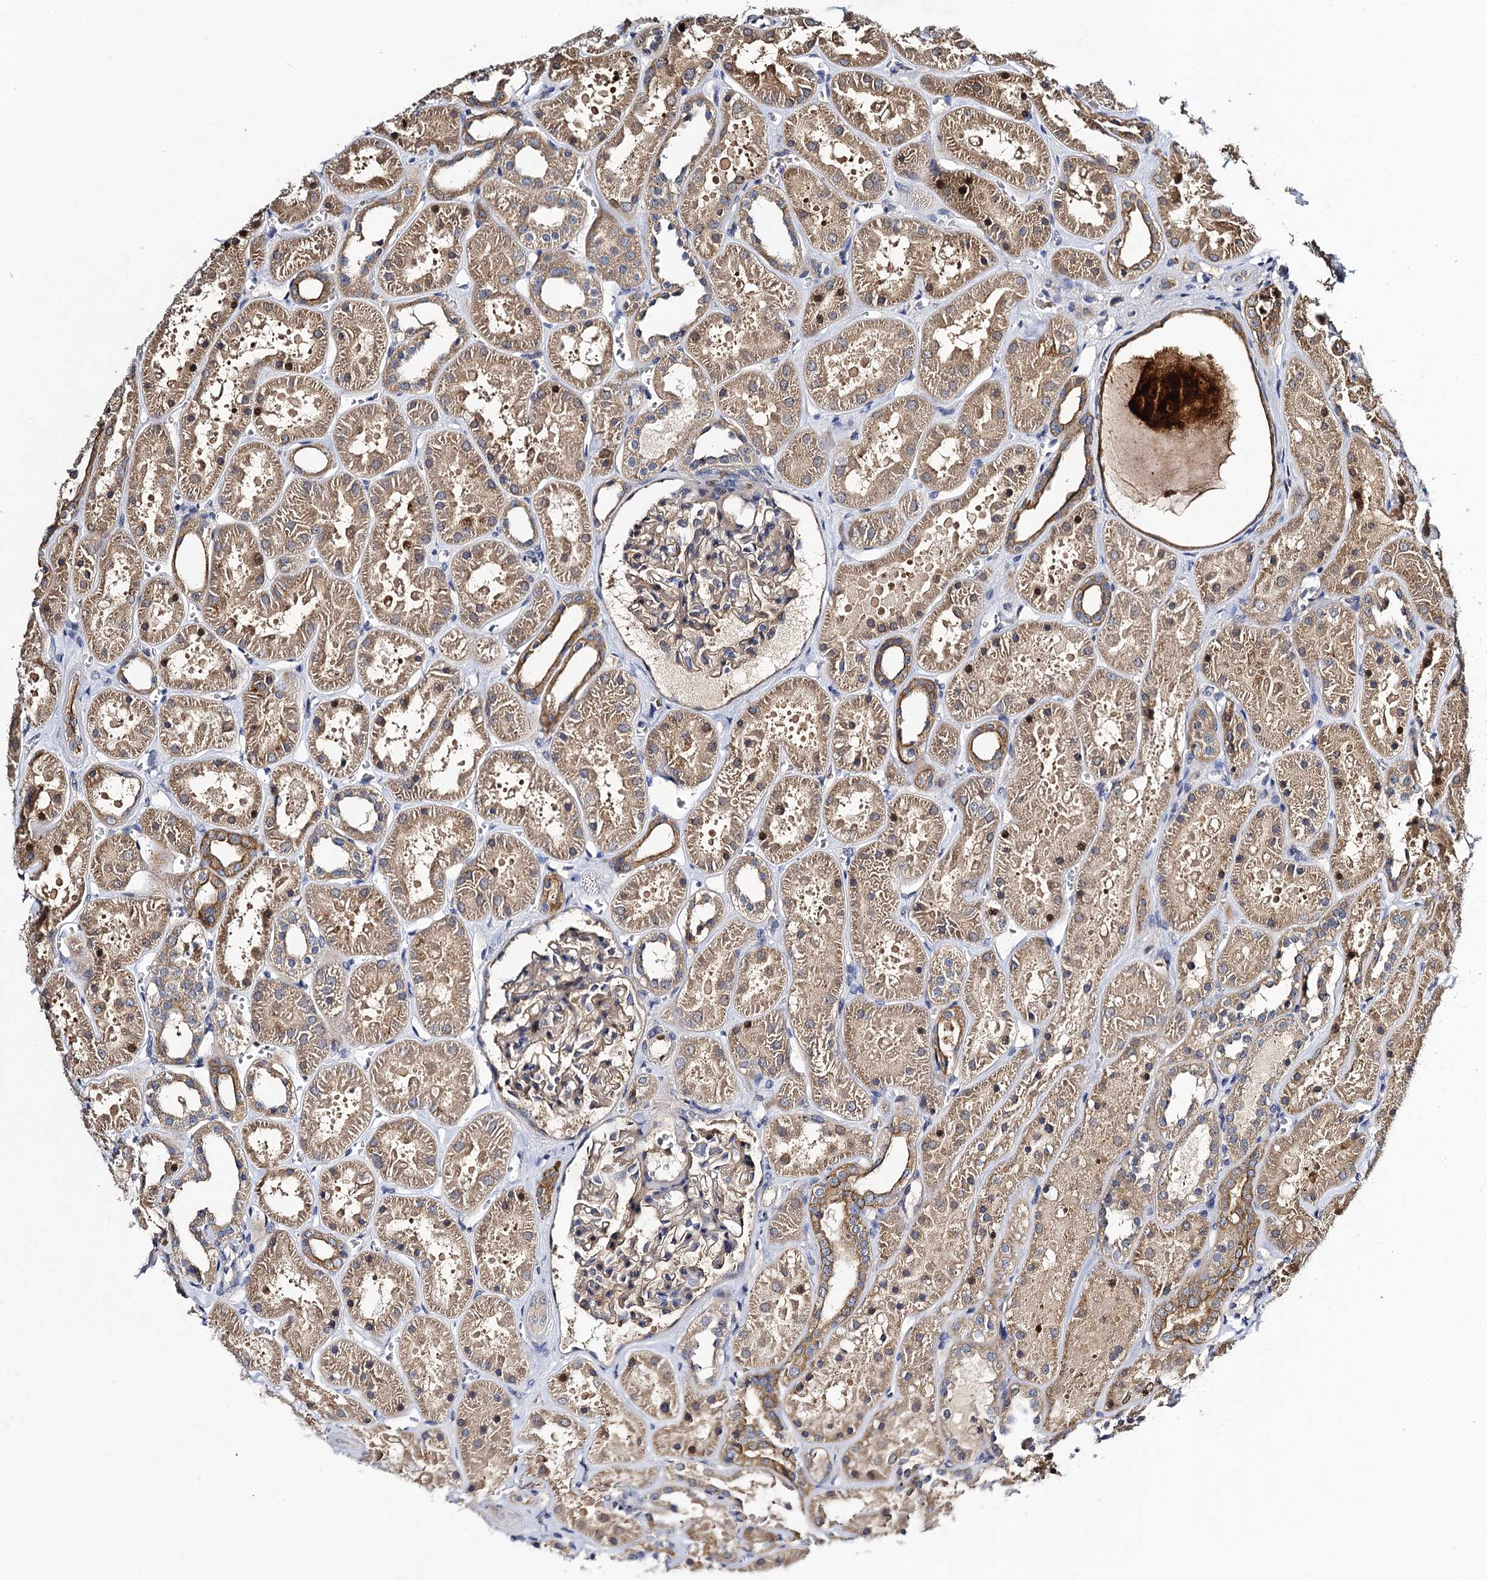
{"staining": {"intensity": "weak", "quantity": "25%-75%", "location": "cytoplasmic/membranous"}, "tissue": "kidney", "cell_type": "Cells in glomeruli", "image_type": "normal", "snomed": [{"axis": "morphology", "description": "Normal tissue, NOS"}, {"axis": "topography", "description": "Kidney"}], "caption": "A brown stain labels weak cytoplasmic/membranous expression of a protein in cells in glomeruli of normal kidney. (DAB IHC, brown staining for protein, blue staining for nuclei).", "gene": "SLC11A2", "patient": {"sex": "female", "age": 41}}